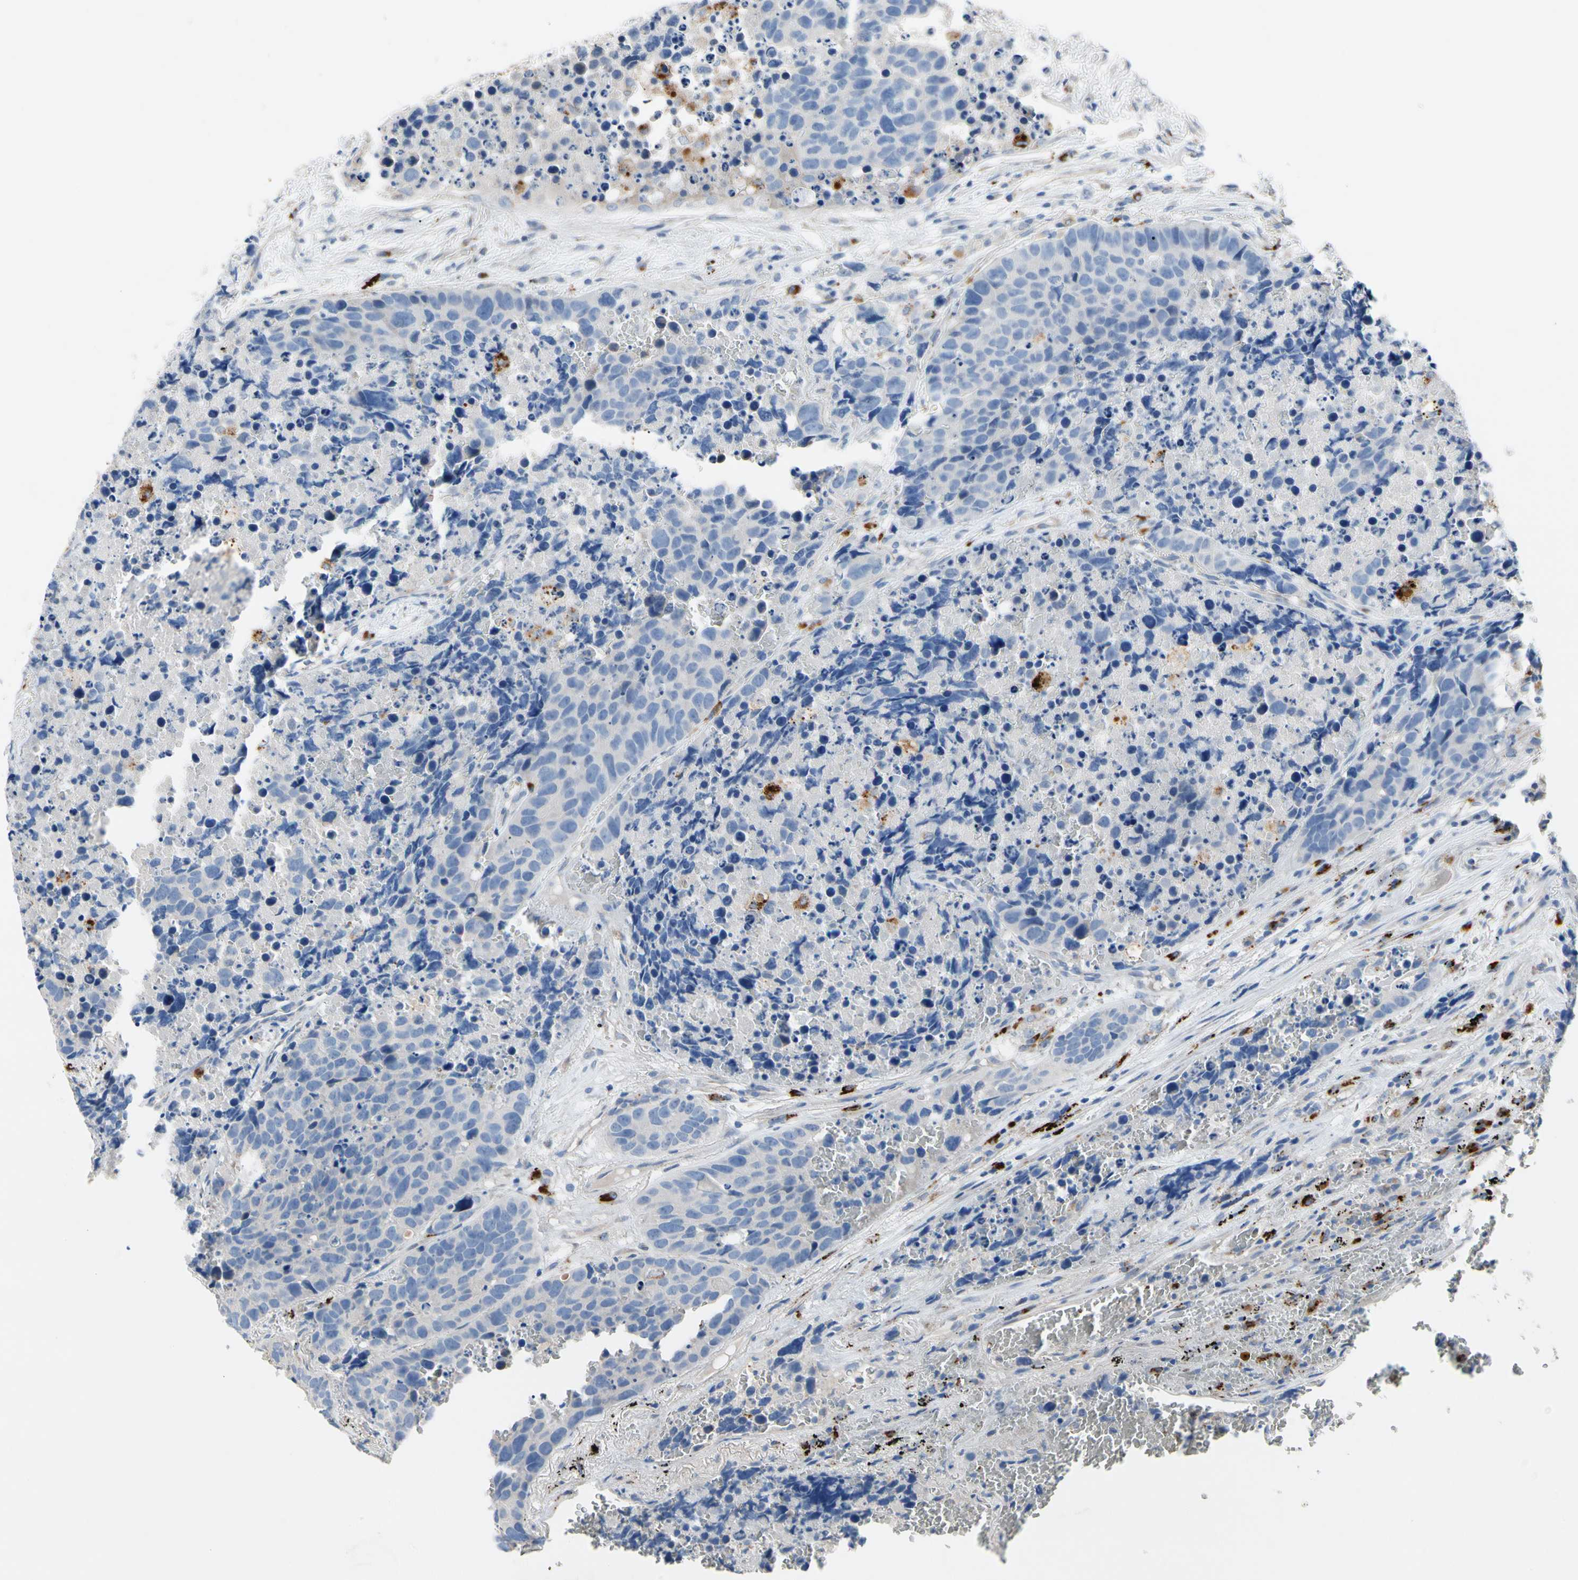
{"staining": {"intensity": "negative", "quantity": "none", "location": "none"}, "tissue": "carcinoid", "cell_type": "Tumor cells", "image_type": "cancer", "snomed": [{"axis": "morphology", "description": "Carcinoid, malignant, NOS"}, {"axis": "topography", "description": "Lung"}], "caption": "Immunohistochemistry (IHC) of human carcinoid displays no expression in tumor cells.", "gene": "RETSAT", "patient": {"sex": "male", "age": 60}}